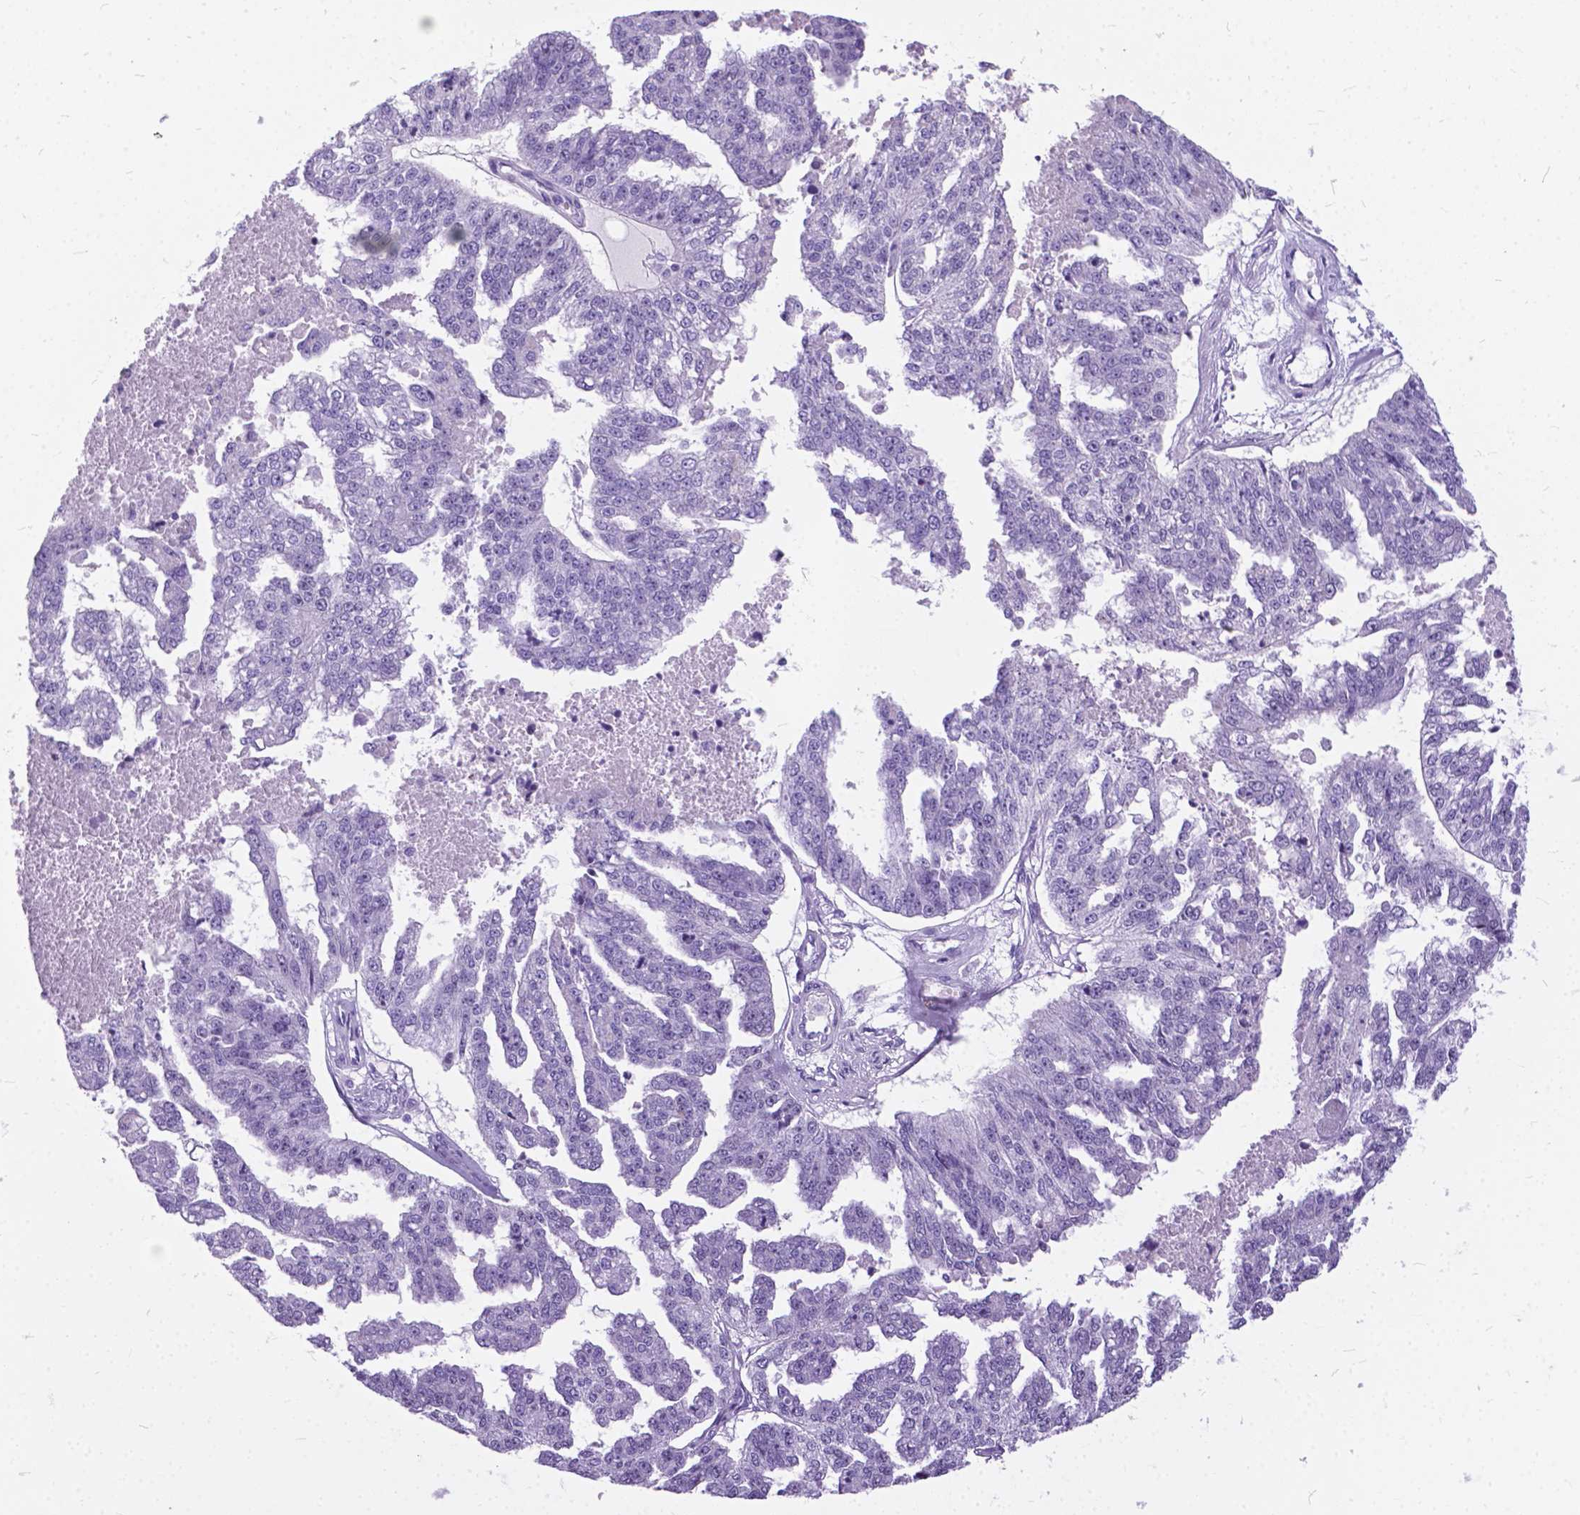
{"staining": {"intensity": "negative", "quantity": "none", "location": "none"}, "tissue": "ovarian cancer", "cell_type": "Tumor cells", "image_type": "cancer", "snomed": [{"axis": "morphology", "description": "Cystadenocarcinoma, serous, NOS"}, {"axis": "topography", "description": "Ovary"}], "caption": "Tumor cells are negative for protein expression in human ovarian serous cystadenocarcinoma.", "gene": "BSND", "patient": {"sex": "female", "age": 58}}